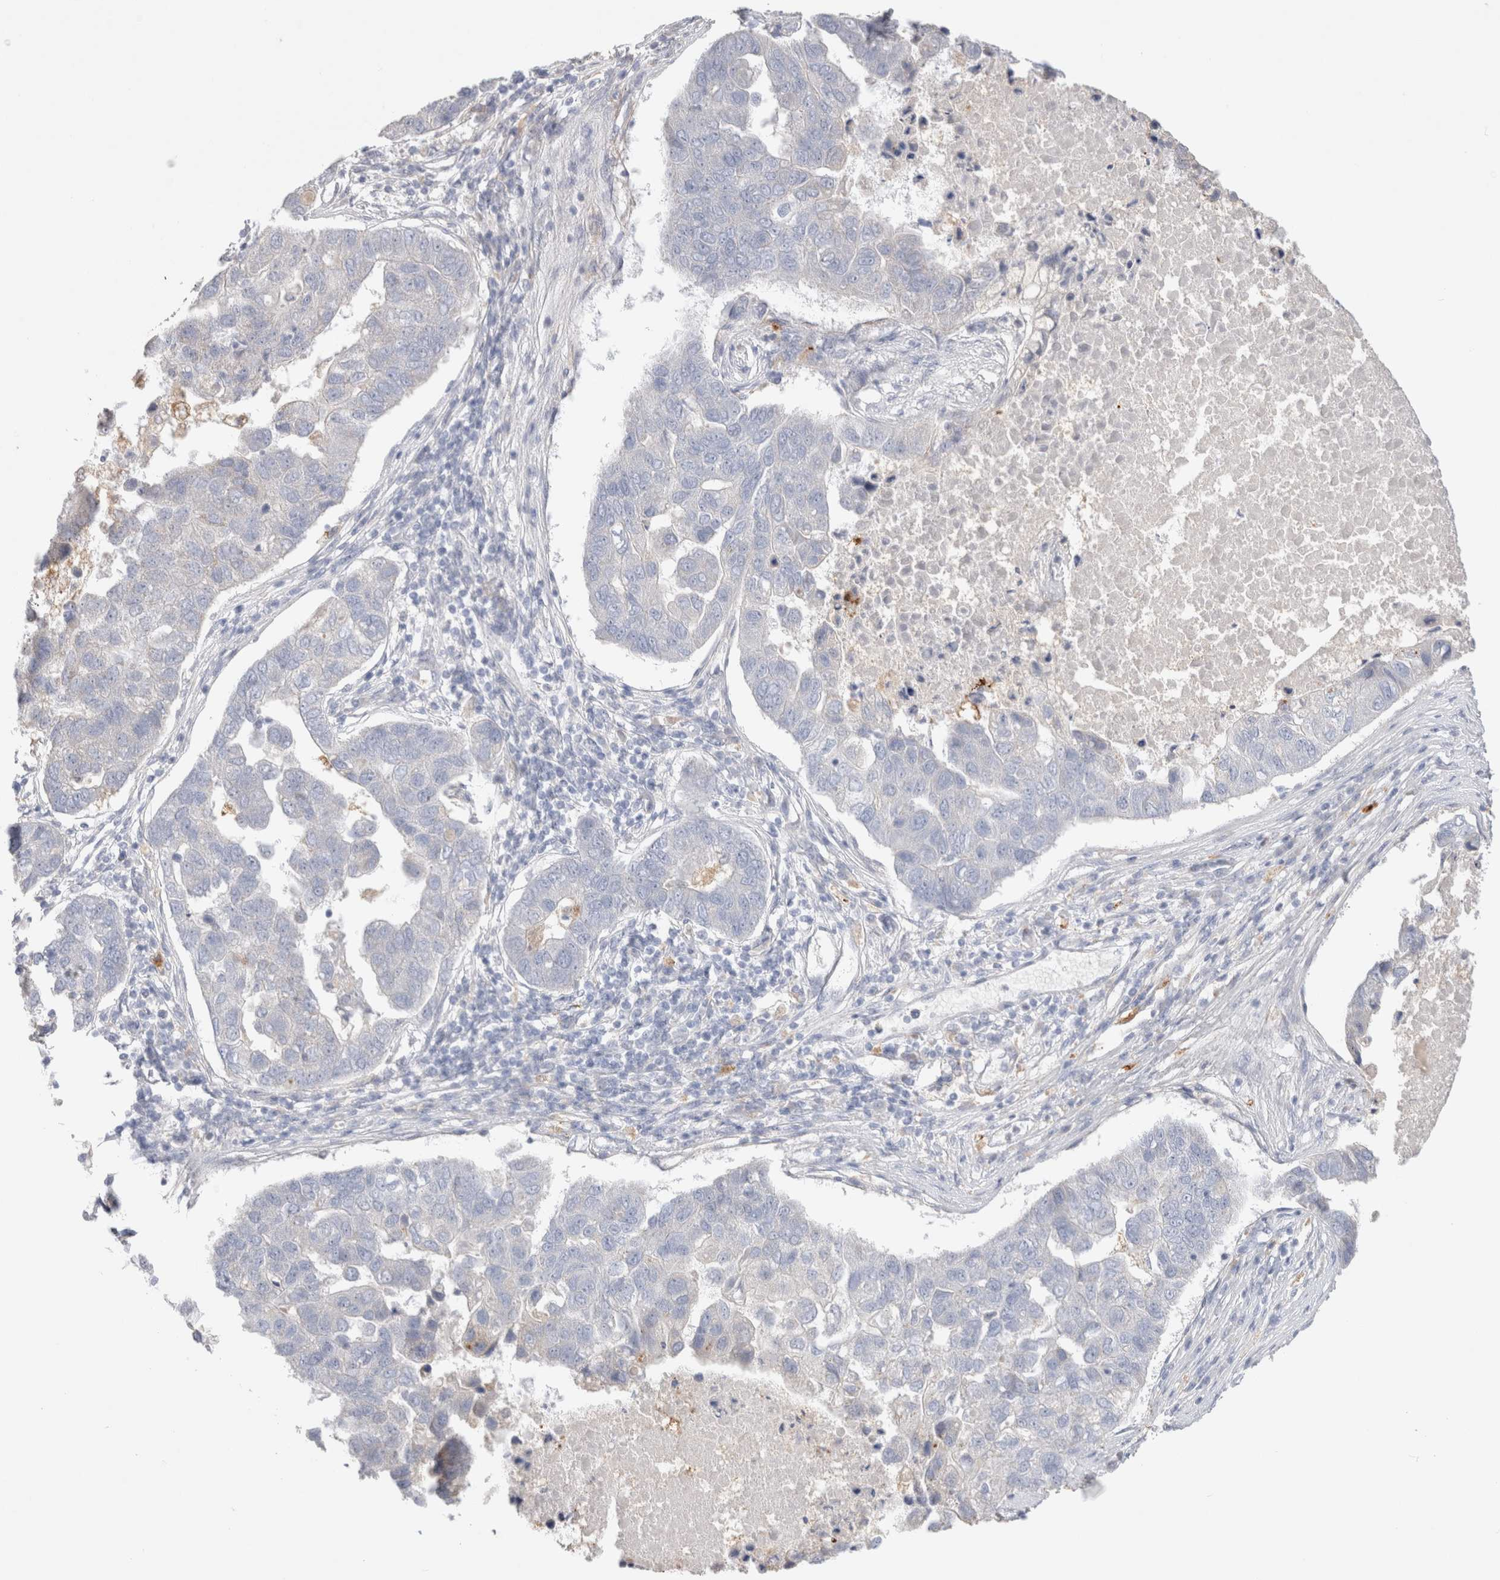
{"staining": {"intensity": "negative", "quantity": "none", "location": "none"}, "tissue": "pancreatic cancer", "cell_type": "Tumor cells", "image_type": "cancer", "snomed": [{"axis": "morphology", "description": "Adenocarcinoma, NOS"}, {"axis": "topography", "description": "Pancreas"}], "caption": "An image of human adenocarcinoma (pancreatic) is negative for staining in tumor cells. The staining is performed using DAB (3,3'-diaminobenzidine) brown chromogen with nuclei counter-stained in using hematoxylin.", "gene": "HPGDS", "patient": {"sex": "female", "age": 61}}